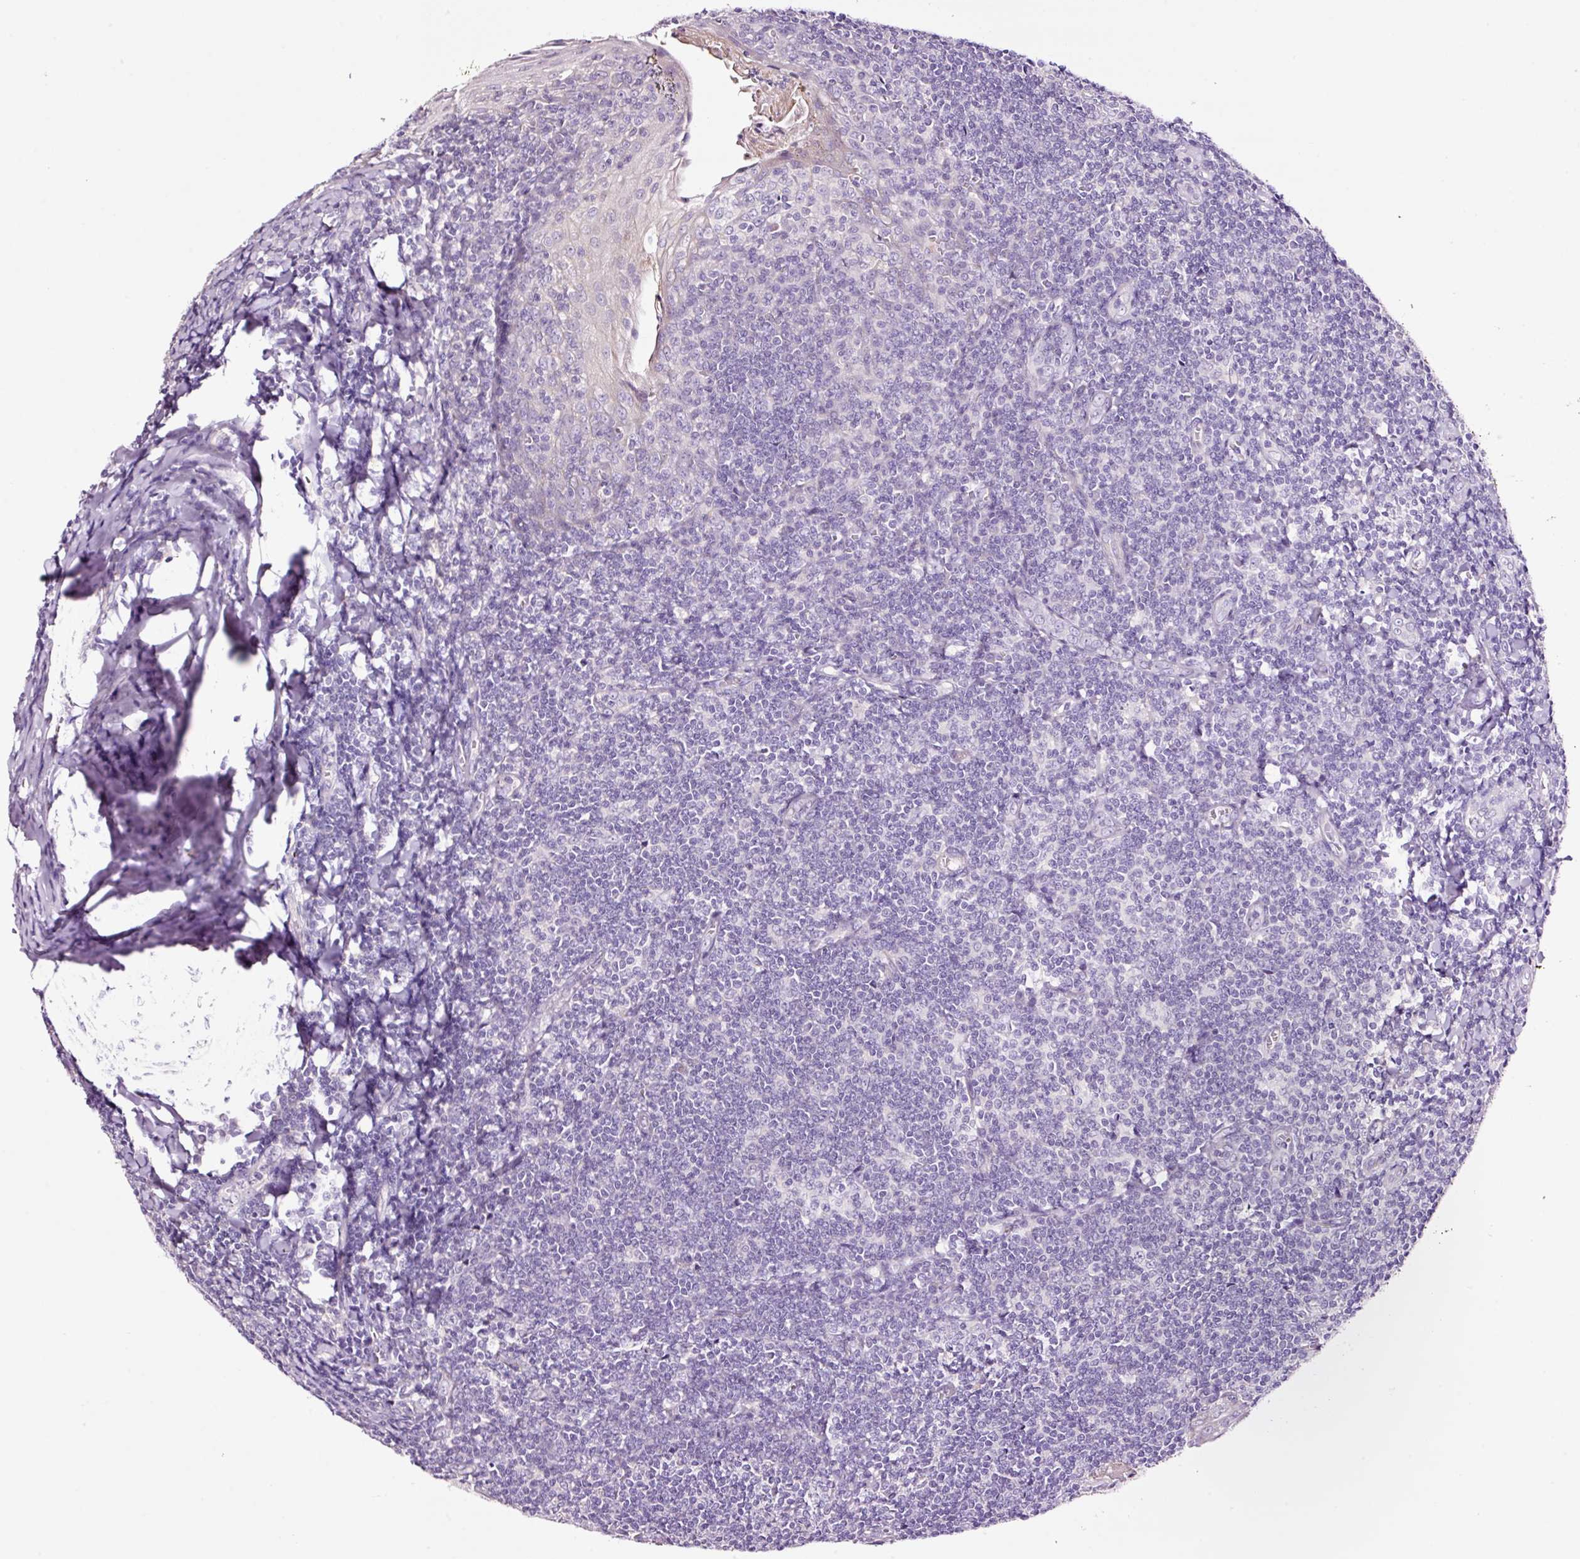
{"staining": {"intensity": "negative", "quantity": "none", "location": "none"}, "tissue": "tonsil", "cell_type": "Germinal center cells", "image_type": "normal", "snomed": [{"axis": "morphology", "description": "Normal tissue, NOS"}, {"axis": "topography", "description": "Tonsil"}], "caption": "Photomicrograph shows no significant protein positivity in germinal center cells of normal tonsil.", "gene": "PAM", "patient": {"sex": "male", "age": 27}}